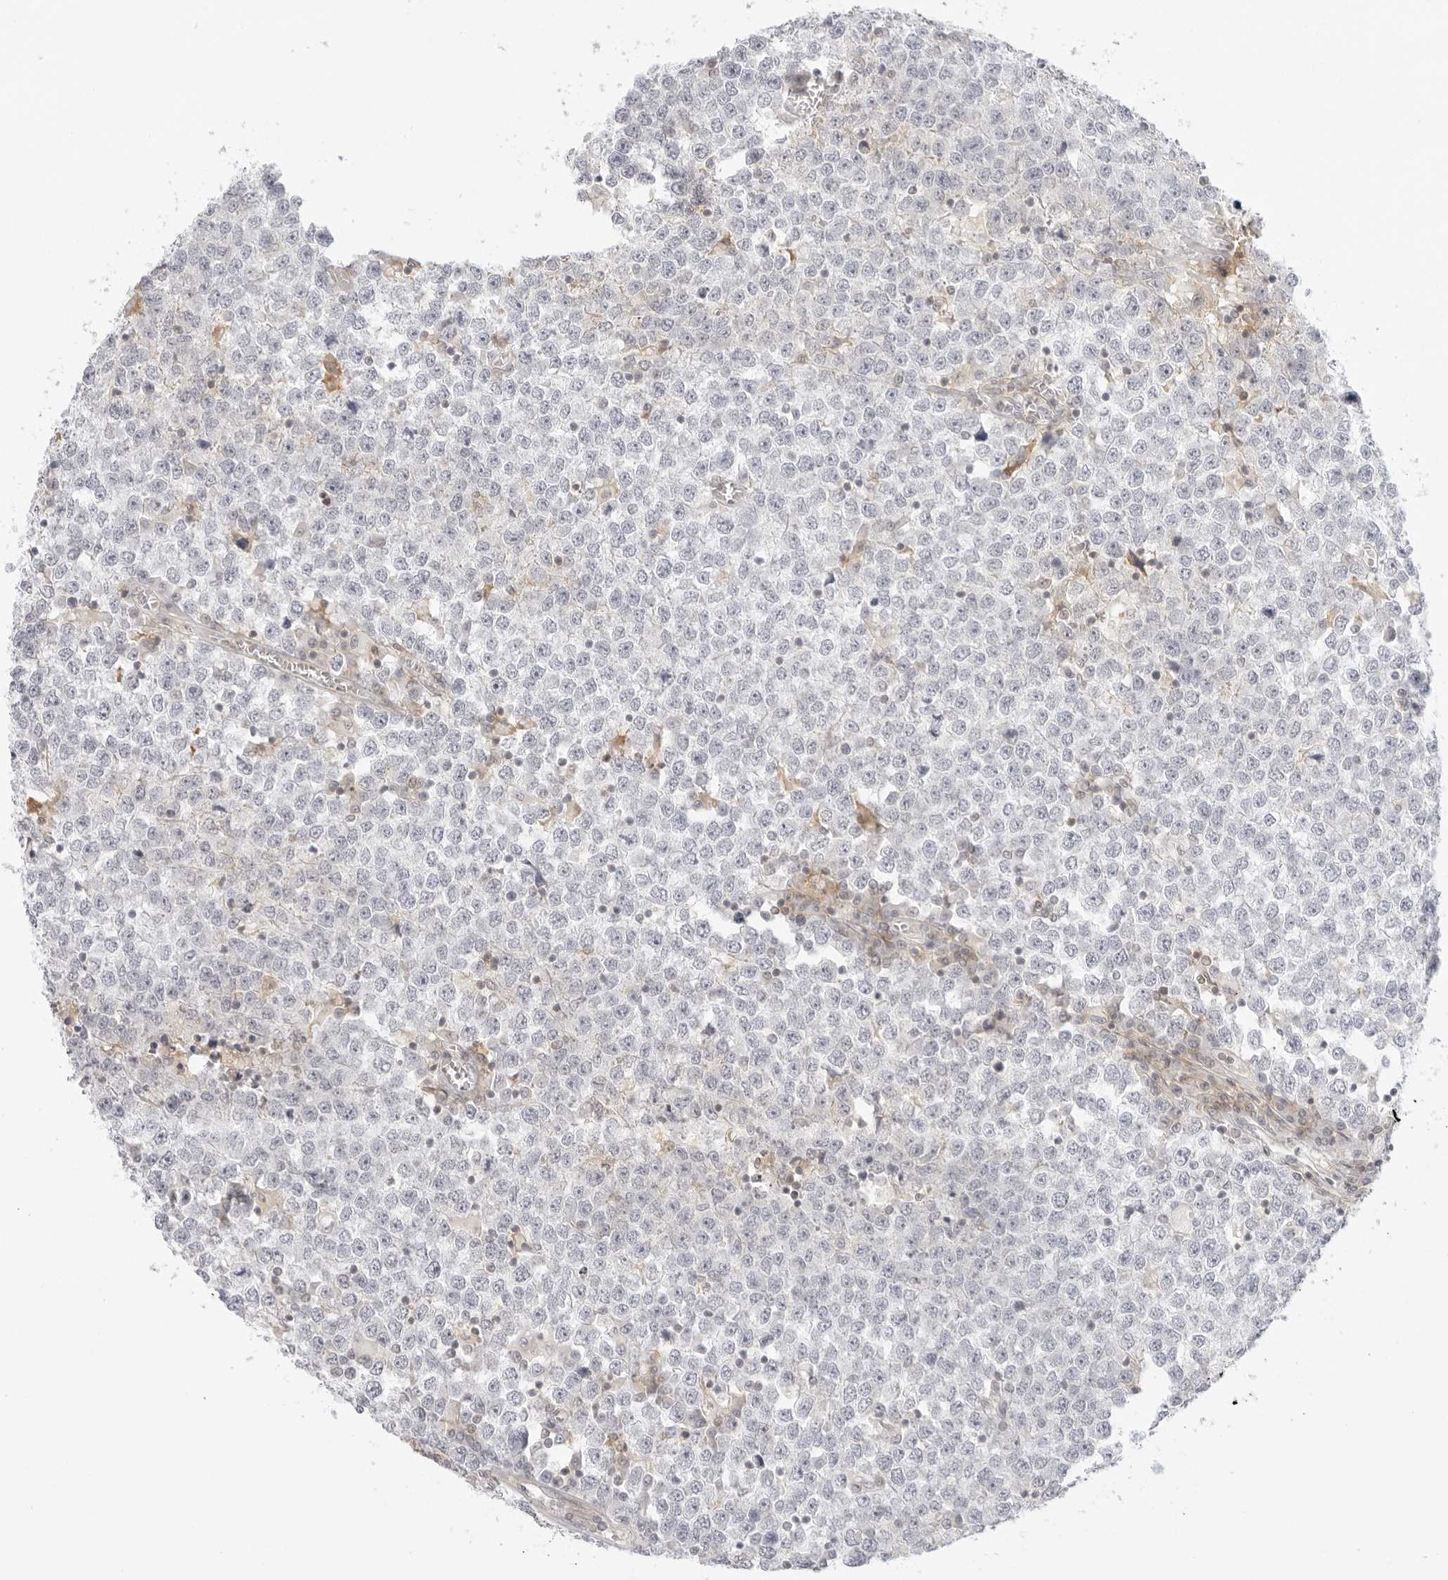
{"staining": {"intensity": "negative", "quantity": "none", "location": "none"}, "tissue": "testis cancer", "cell_type": "Tumor cells", "image_type": "cancer", "snomed": [{"axis": "morphology", "description": "Seminoma, NOS"}, {"axis": "topography", "description": "Testis"}], "caption": "A micrograph of human testis cancer (seminoma) is negative for staining in tumor cells.", "gene": "TNFRSF14", "patient": {"sex": "male", "age": 65}}